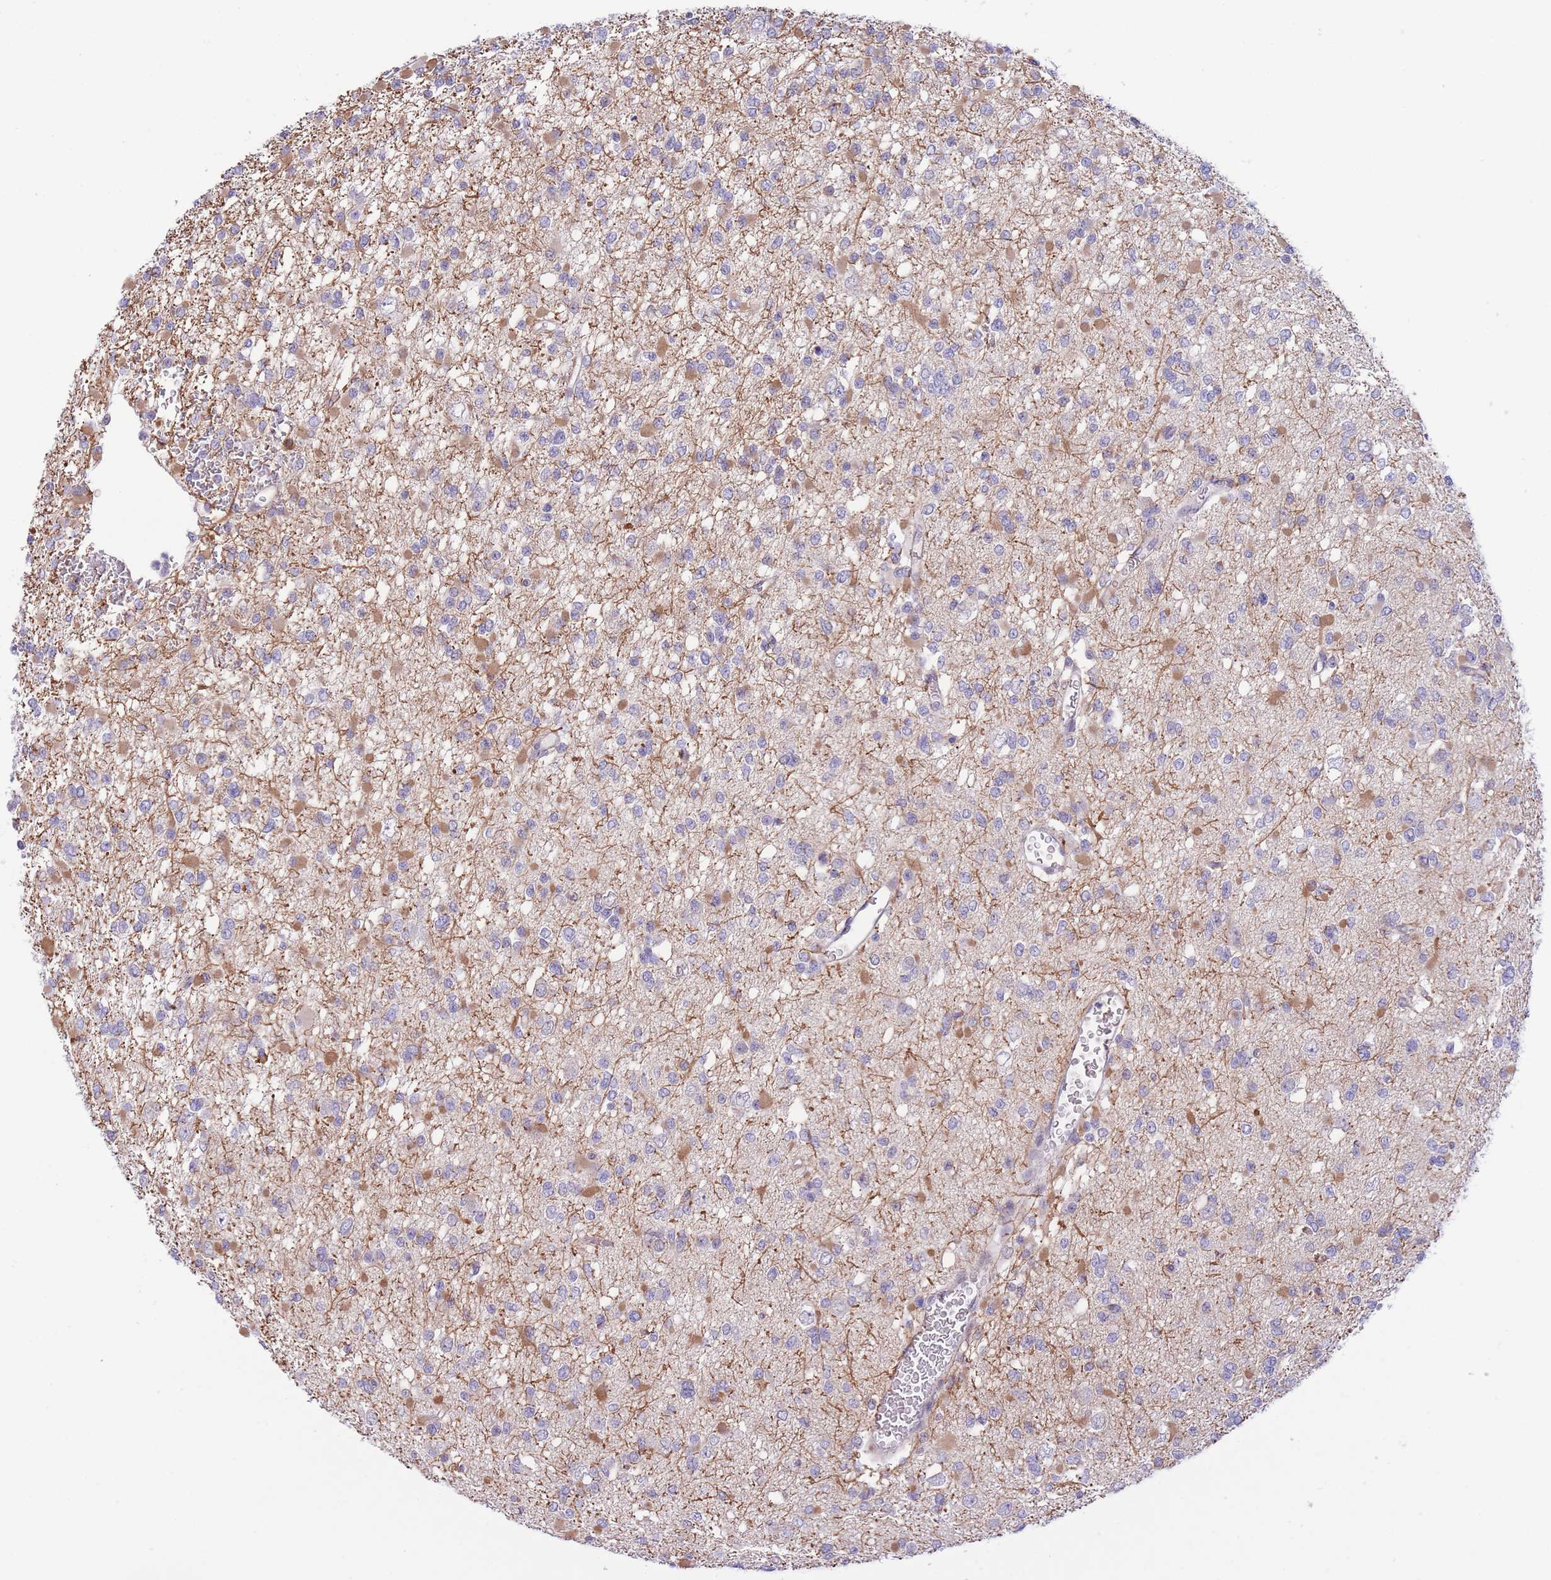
{"staining": {"intensity": "negative", "quantity": "none", "location": "none"}, "tissue": "glioma", "cell_type": "Tumor cells", "image_type": "cancer", "snomed": [{"axis": "morphology", "description": "Glioma, malignant, Low grade"}, {"axis": "topography", "description": "Brain"}], "caption": "Glioma was stained to show a protein in brown. There is no significant staining in tumor cells.", "gene": "C9orf152", "patient": {"sex": "female", "age": 22}}